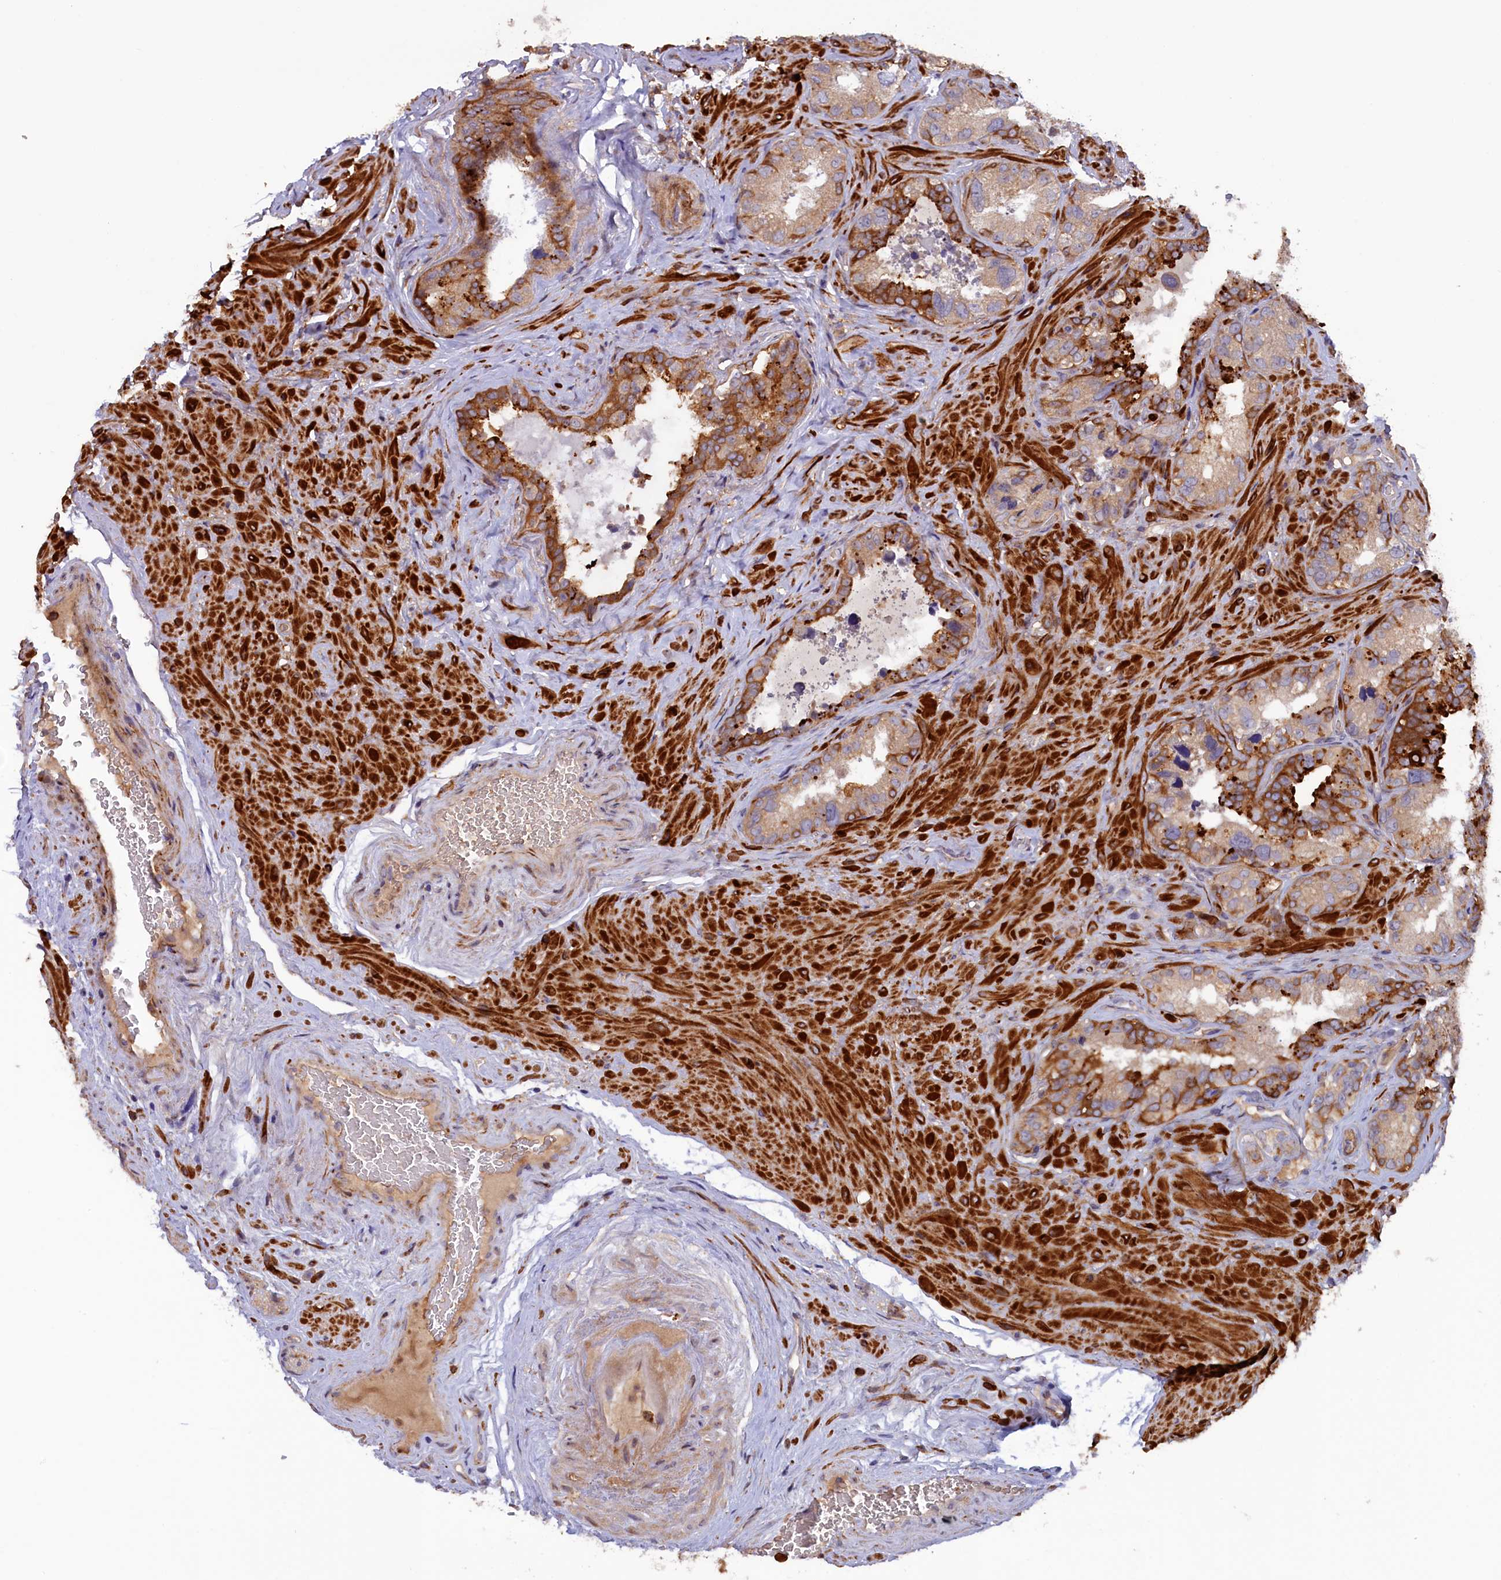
{"staining": {"intensity": "strong", "quantity": "<25%", "location": "cytoplasmic/membranous"}, "tissue": "seminal vesicle", "cell_type": "Glandular cells", "image_type": "normal", "snomed": [{"axis": "morphology", "description": "Normal tissue, NOS"}, {"axis": "topography", "description": "Seminal veicle"}, {"axis": "topography", "description": "Peripheral nerve tissue"}], "caption": "This image exhibits IHC staining of unremarkable seminal vesicle, with medium strong cytoplasmic/membranous expression in approximately <25% of glandular cells.", "gene": "FERMT1", "patient": {"sex": "male", "age": 67}}